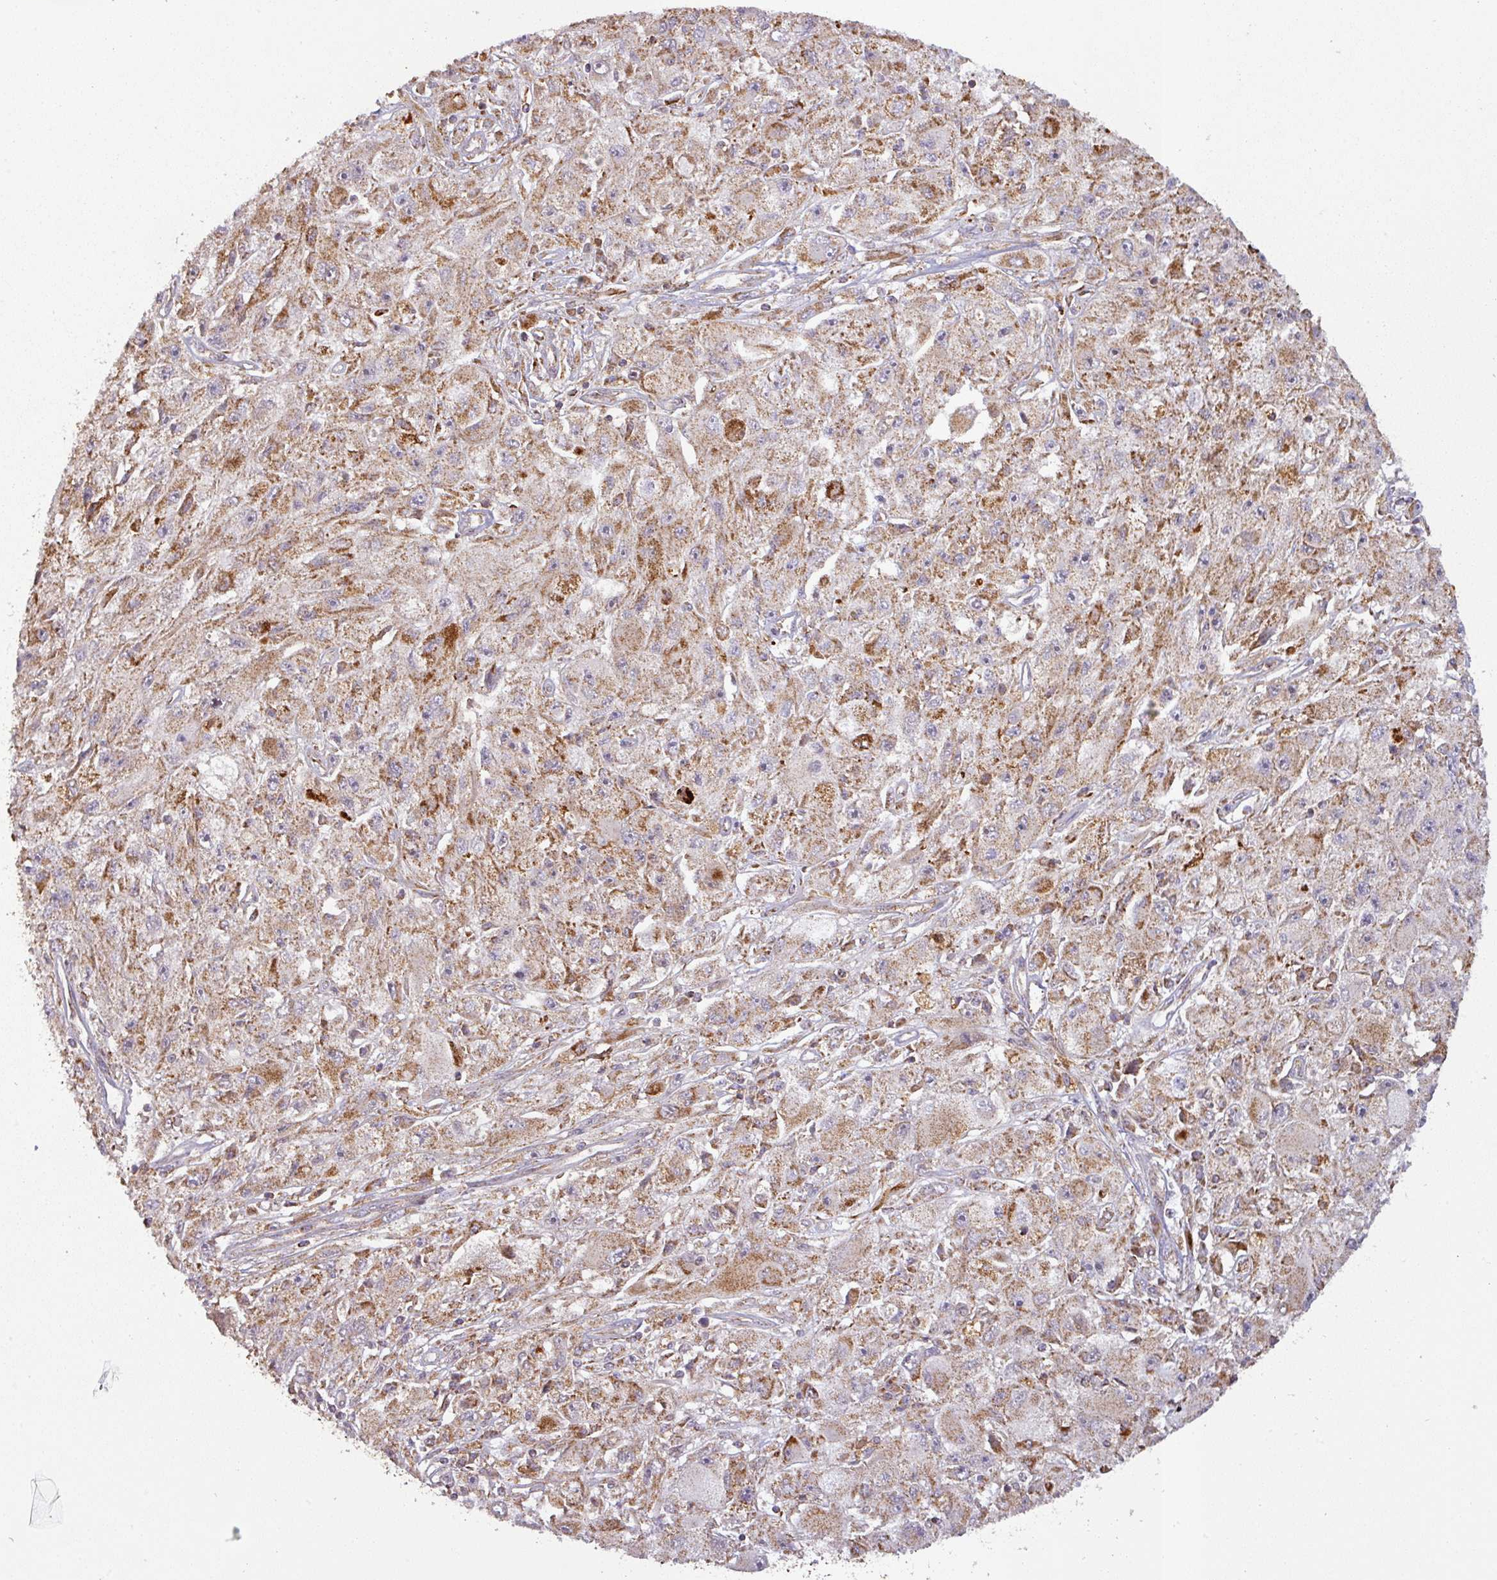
{"staining": {"intensity": "moderate", "quantity": ">75%", "location": "cytoplasmic/membranous"}, "tissue": "melanoma", "cell_type": "Tumor cells", "image_type": "cancer", "snomed": [{"axis": "morphology", "description": "Malignant melanoma, Metastatic site"}, {"axis": "topography", "description": "Skin"}], "caption": "Tumor cells reveal medium levels of moderate cytoplasmic/membranous expression in about >75% of cells in malignant melanoma (metastatic site).", "gene": "GPD2", "patient": {"sex": "male", "age": 53}}